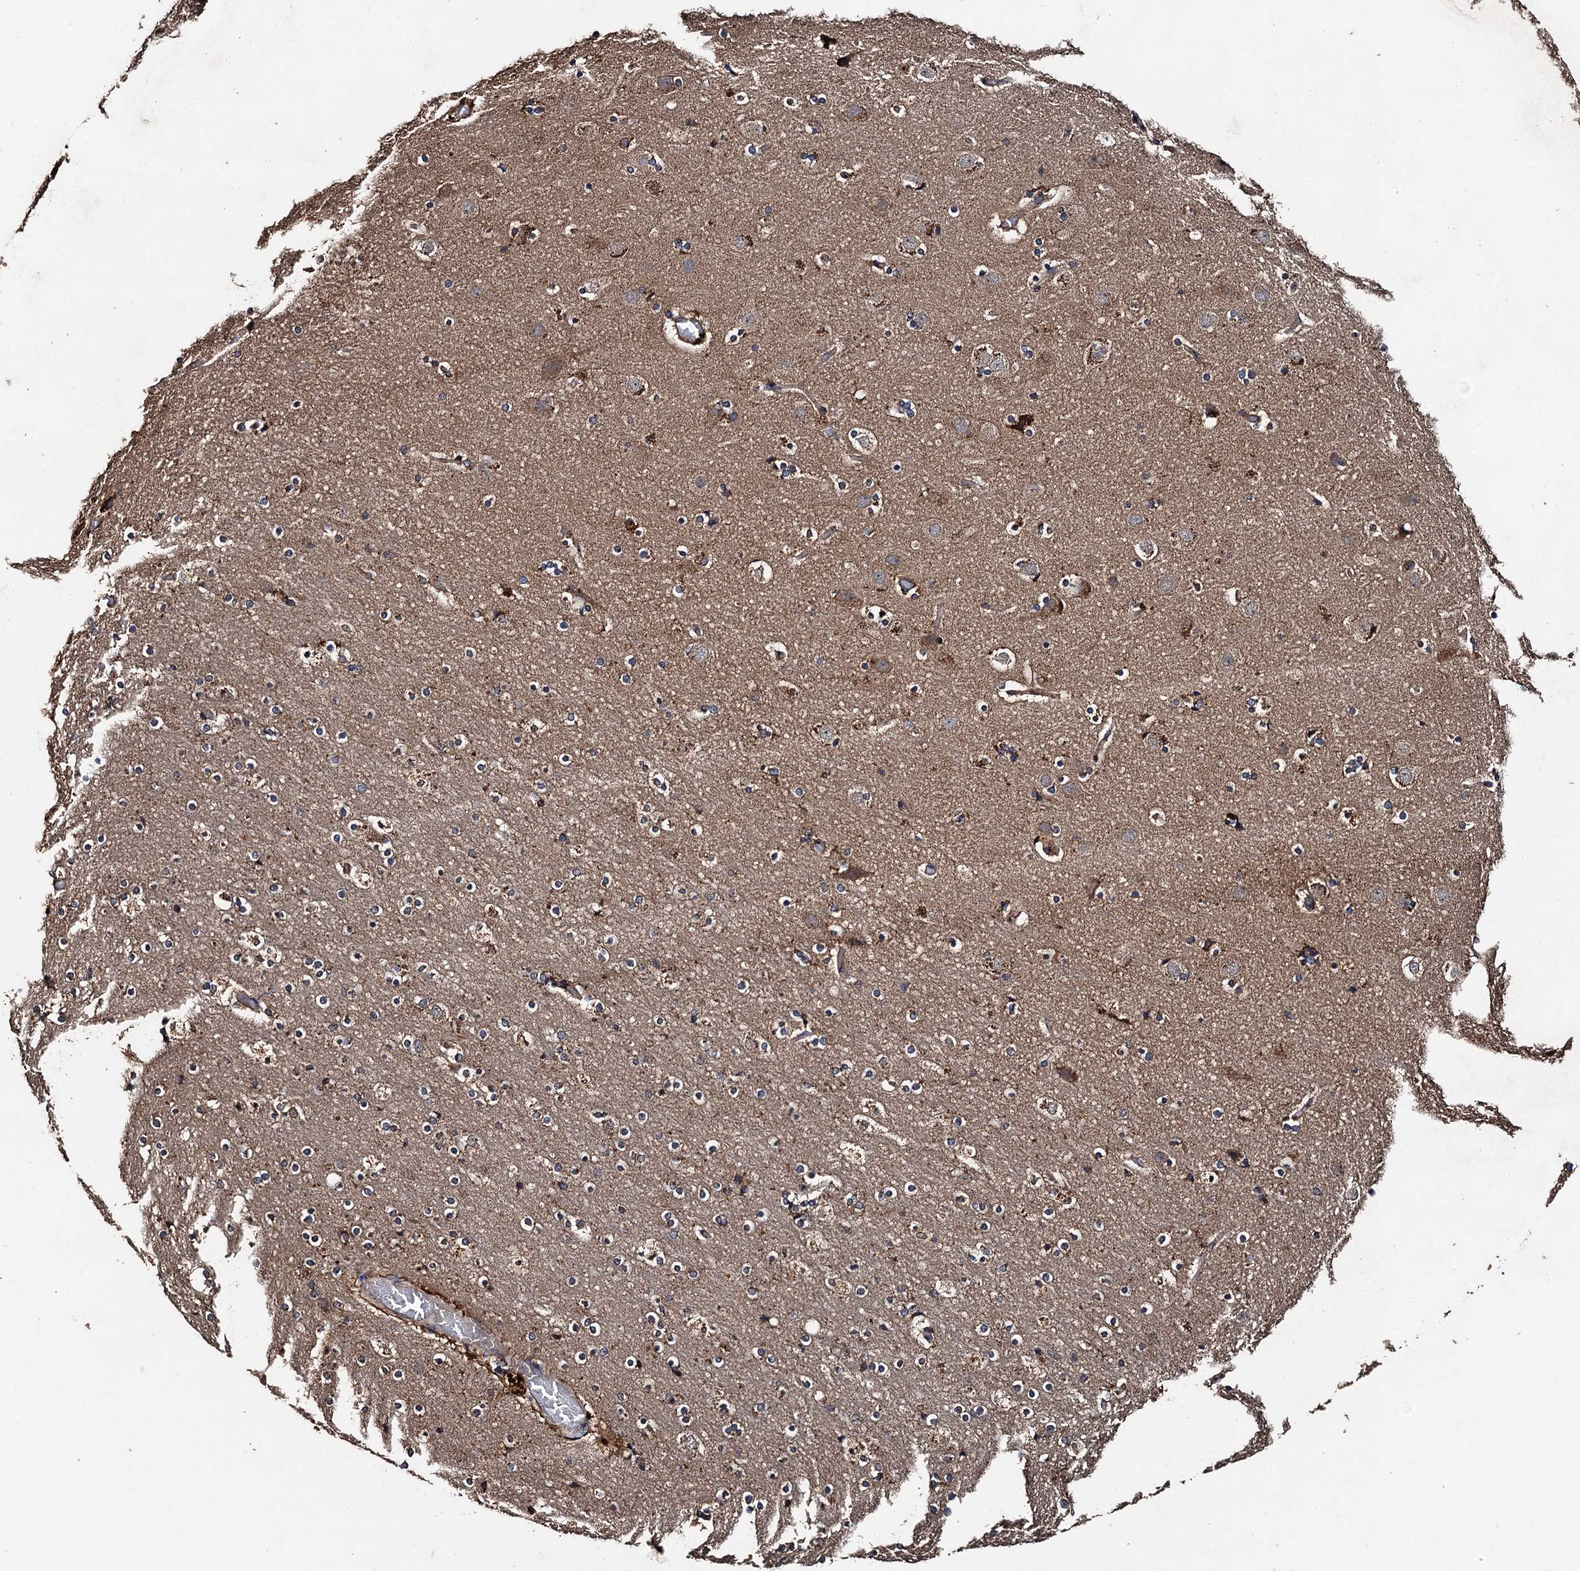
{"staining": {"intensity": "weak", "quantity": ">75%", "location": "cytoplasmic/membranous"}, "tissue": "cerebral cortex", "cell_type": "Endothelial cells", "image_type": "normal", "snomed": [{"axis": "morphology", "description": "Normal tissue, NOS"}, {"axis": "topography", "description": "Cerebral cortex"}], "caption": "Protein expression analysis of benign human cerebral cortex reveals weak cytoplasmic/membranous positivity in about >75% of endothelial cells. (brown staining indicates protein expression, while blue staining denotes nuclei).", "gene": "PPTC7", "patient": {"sex": "male", "age": 57}}